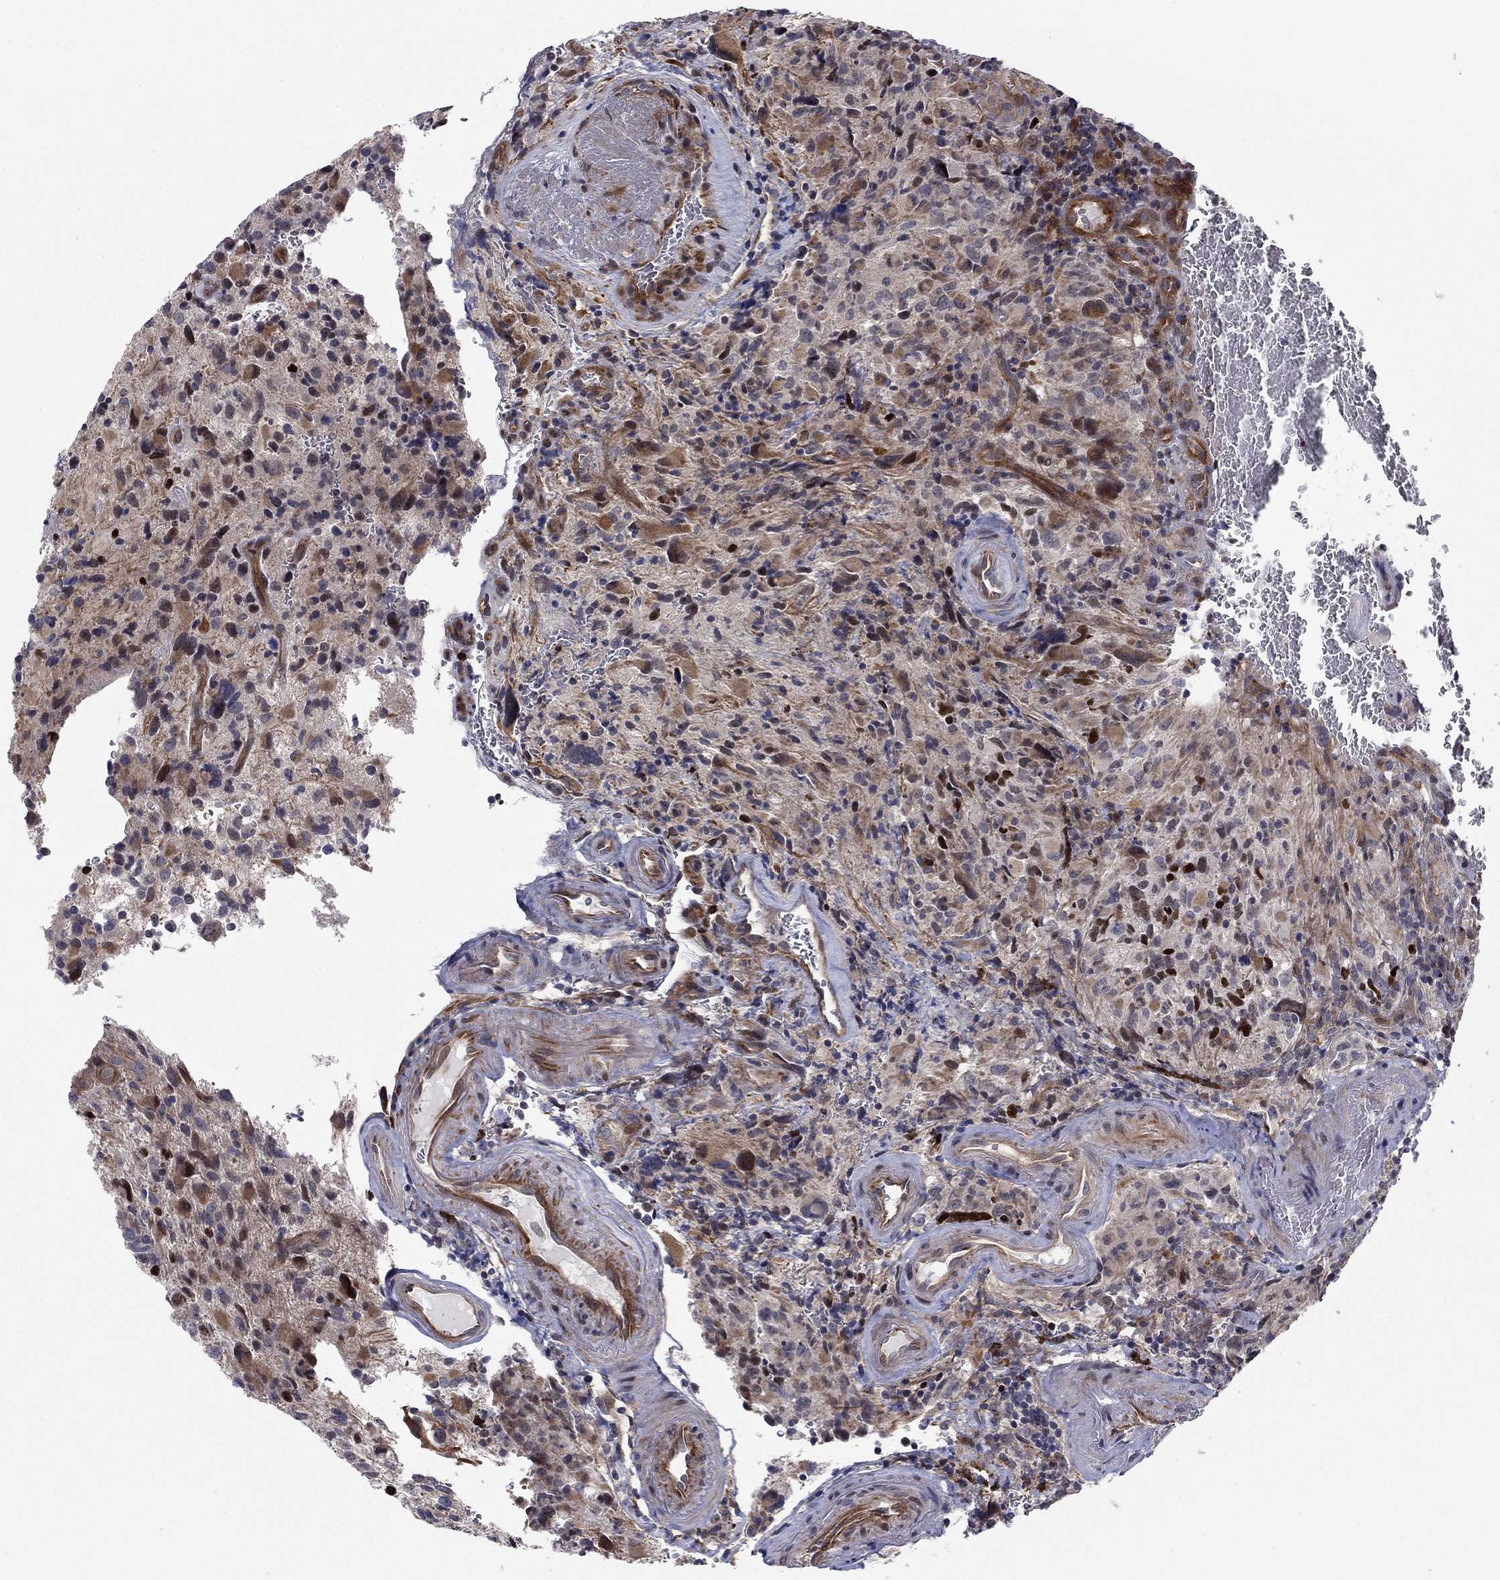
{"staining": {"intensity": "strong", "quantity": "<25%", "location": "nuclear"}, "tissue": "glioma", "cell_type": "Tumor cells", "image_type": "cancer", "snomed": [{"axis": "morphology", "description": "Glioma, malignant, NOS"}, {"axis": "morphology", "description": "Glioma, malignant, High grade"}, {"axis": "topography", "description": "Brain"}], "caption": "Glioma stained with a brown dye shows strong nuclear positive expression in about <25% of tumor cells.", "gene": "BCL11A", "patient": {"sex": "female", "age": 71}}